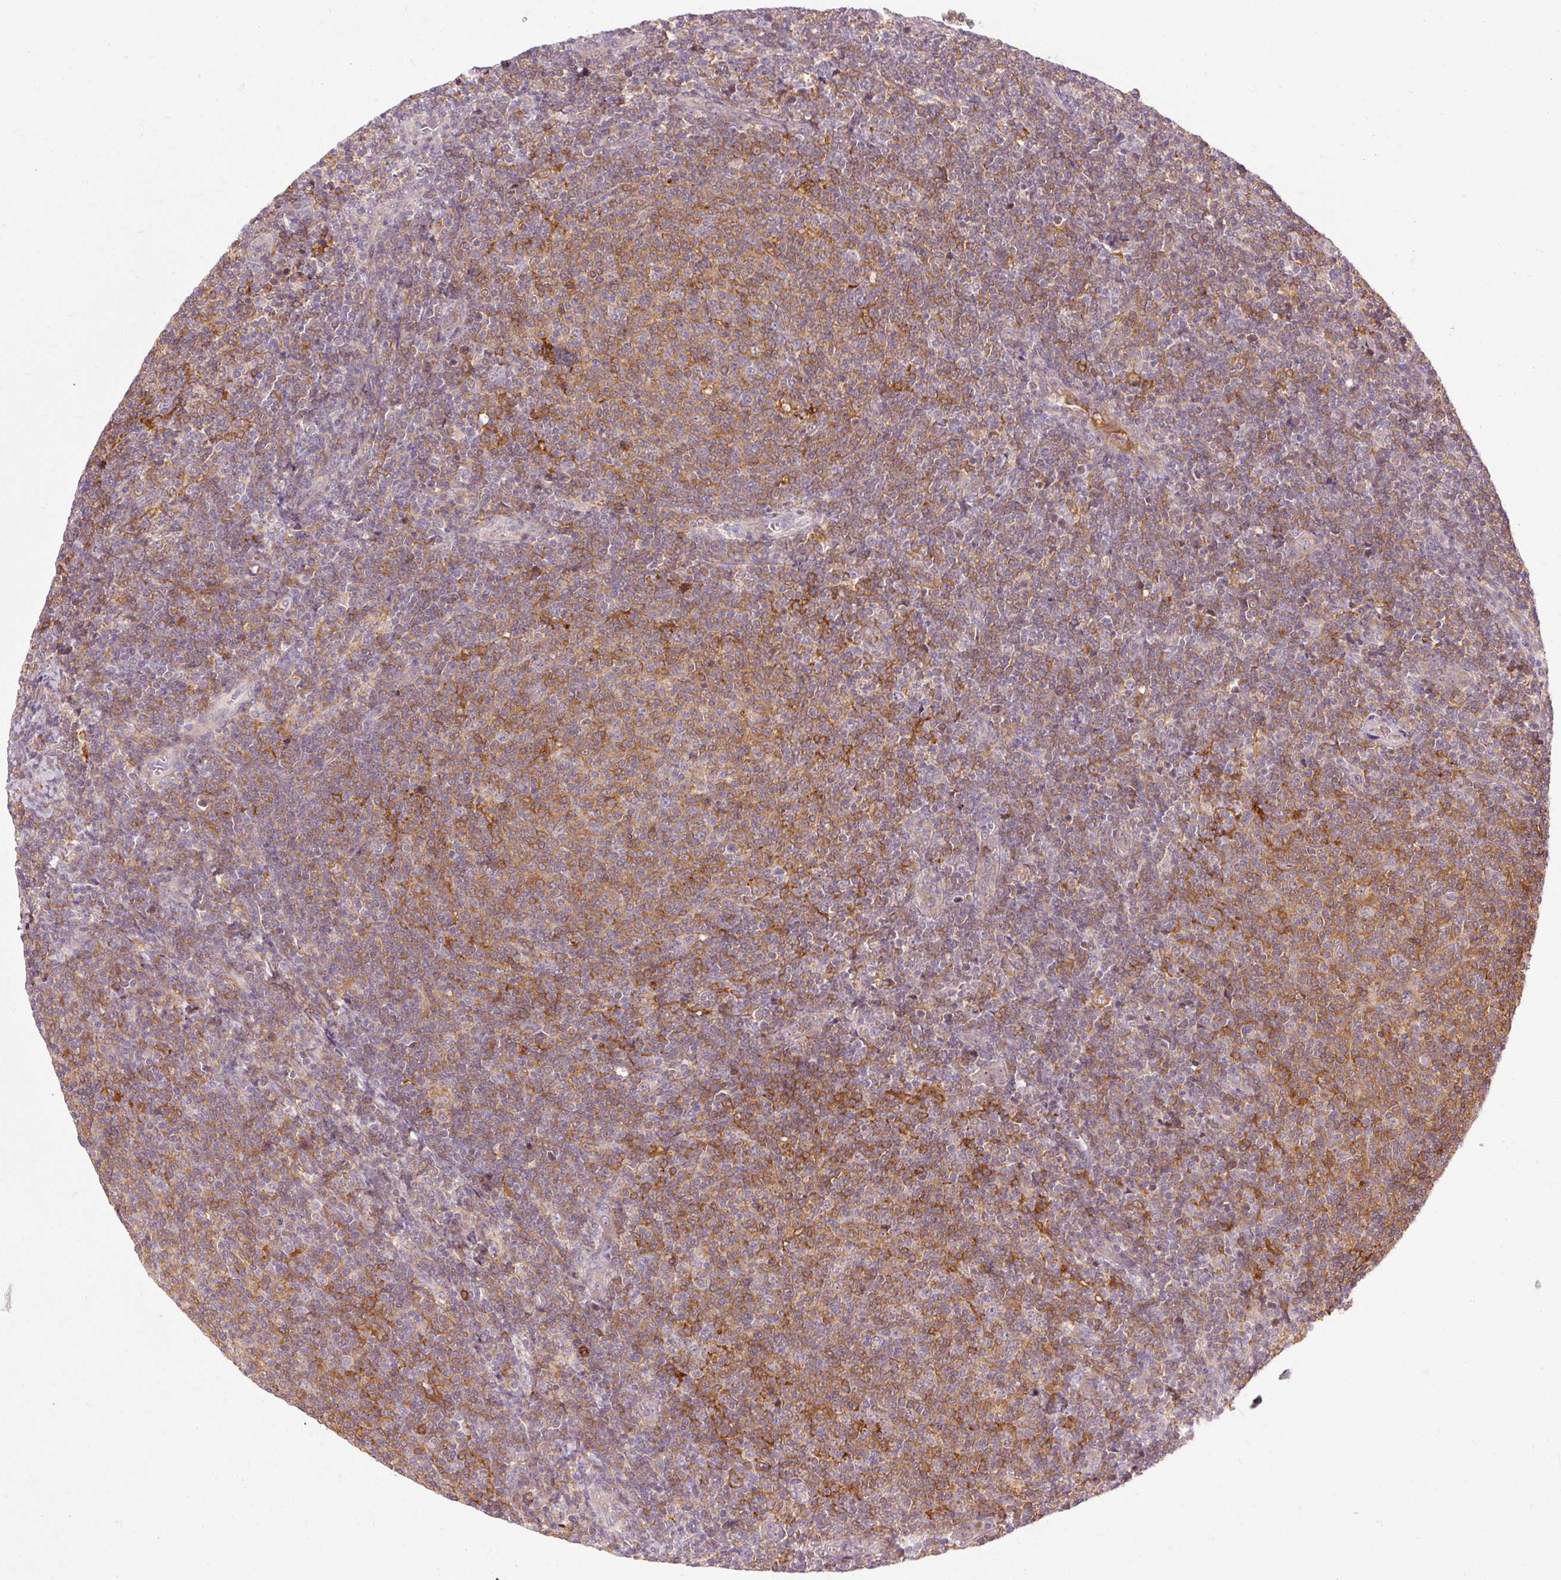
{"staining": {"intensity": "moderate", "quantity": ">75%", "location": "cytoplasmic/membranous"}, "tissue": "lymphoma", "cell_type": "Tumor cells", "image_type": "cancer", "snomed": [{"axis": "morphology", "description": "Malignant lymphoma, non-Hodgkin's type, Low grade"}, {"axis": "topography", "description": "Lymph node"}], "caption": "Tumor cells show medium levels of moderate cytoplasmic/membranous positivity in about >75% of cells in human malignant lymphoma, non-Hodgkin's type (low-grade).", "gene": "CEBPZ", "patient": {"sex": "male", "age": 66}}